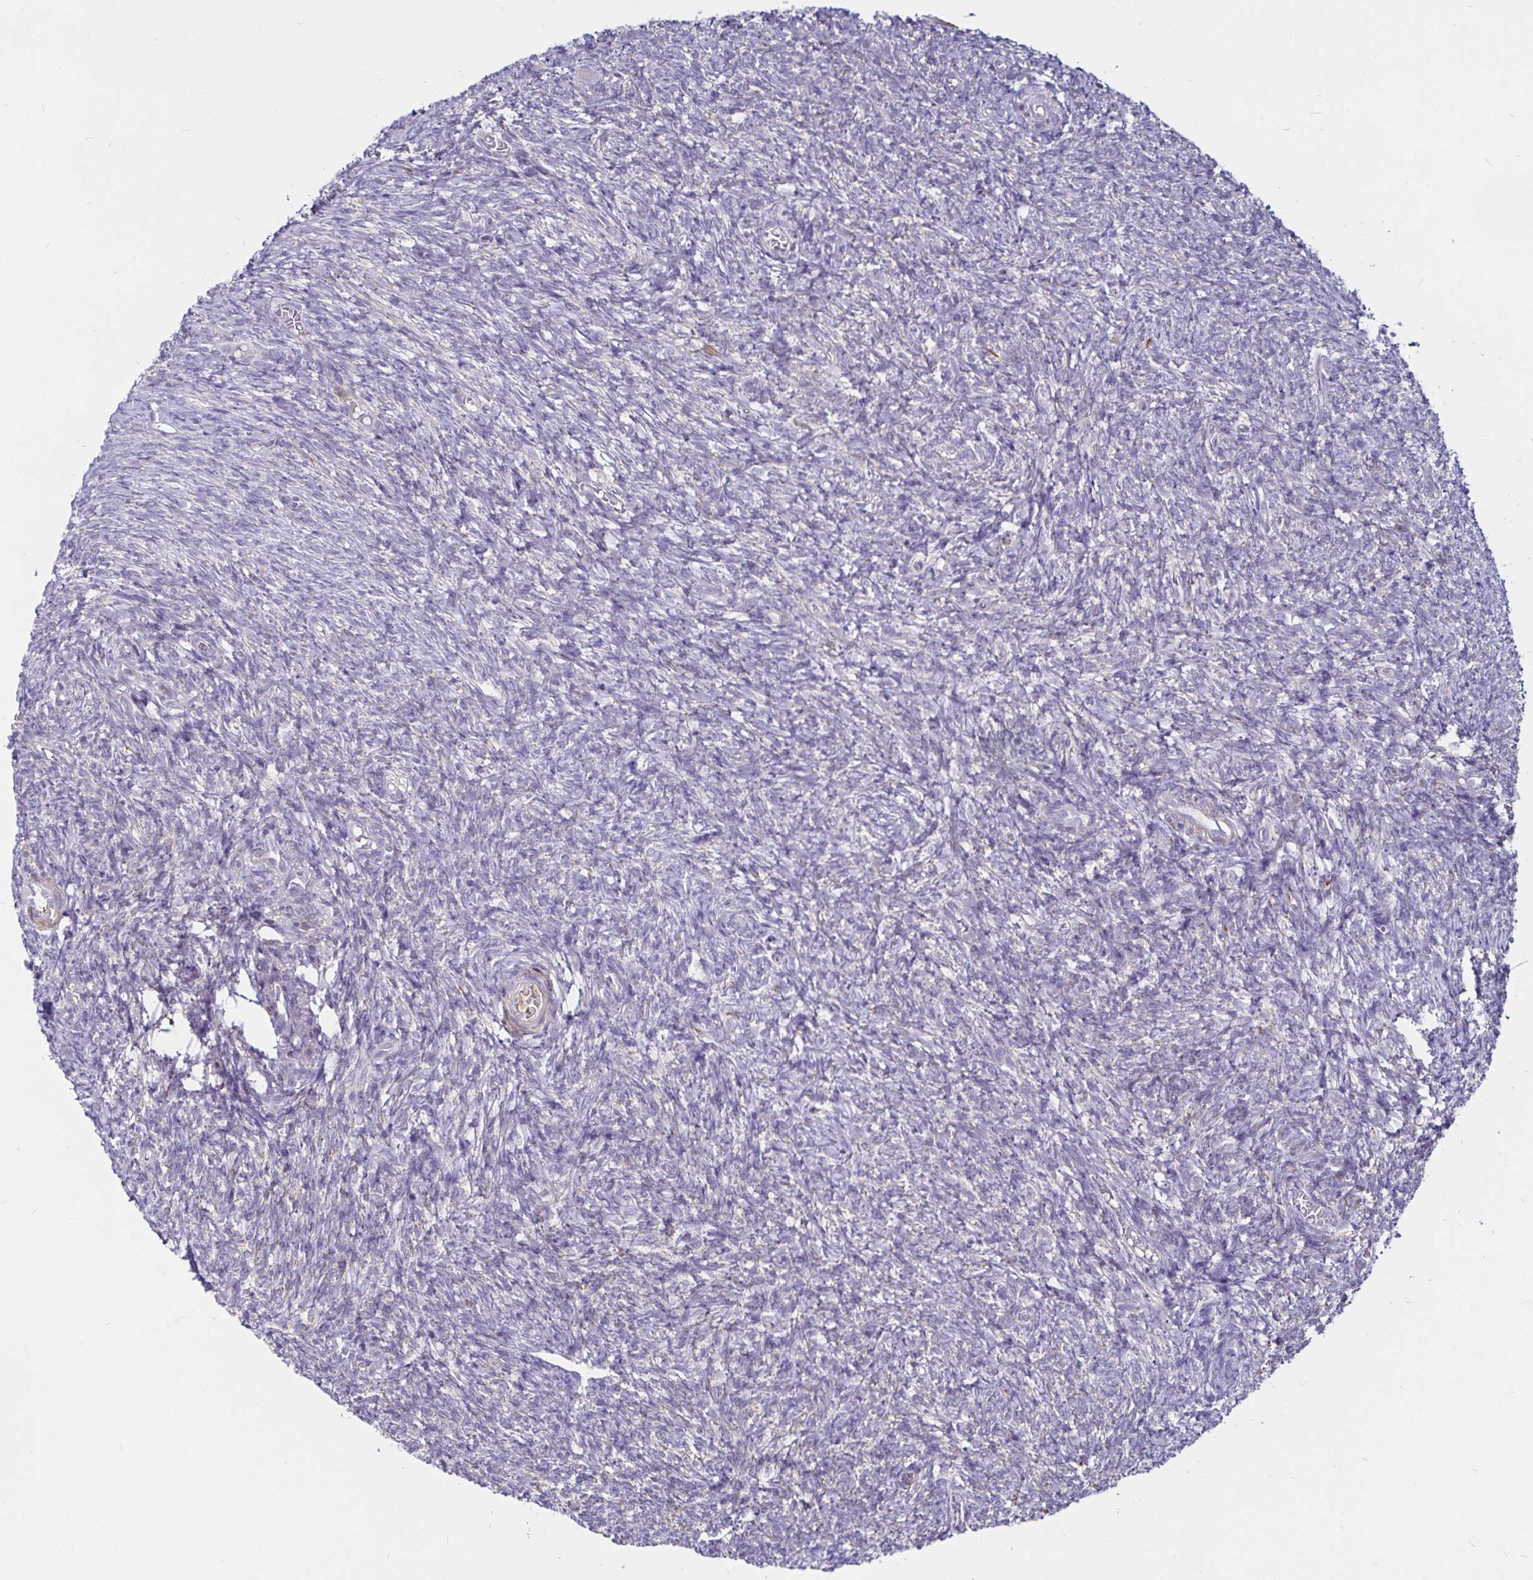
{"staining": {"intensity": "negative", "quantity": "none", "location": "none"}, "tissue": "ovary", "cell_type": "Ovarian stroma cells", "image_type": "normal", "snomed": [{"axis": "morphology", "description": "Normal tissue, NOS"}, {"axis": "topography", "description": "Ovary"}], "caption": "Immunohistochemical staining of normal ovary displays no significant positivity in ovarian stroma cells.", "gene": "PGAM2", "patient": {"sex": "female", "age": 39}}